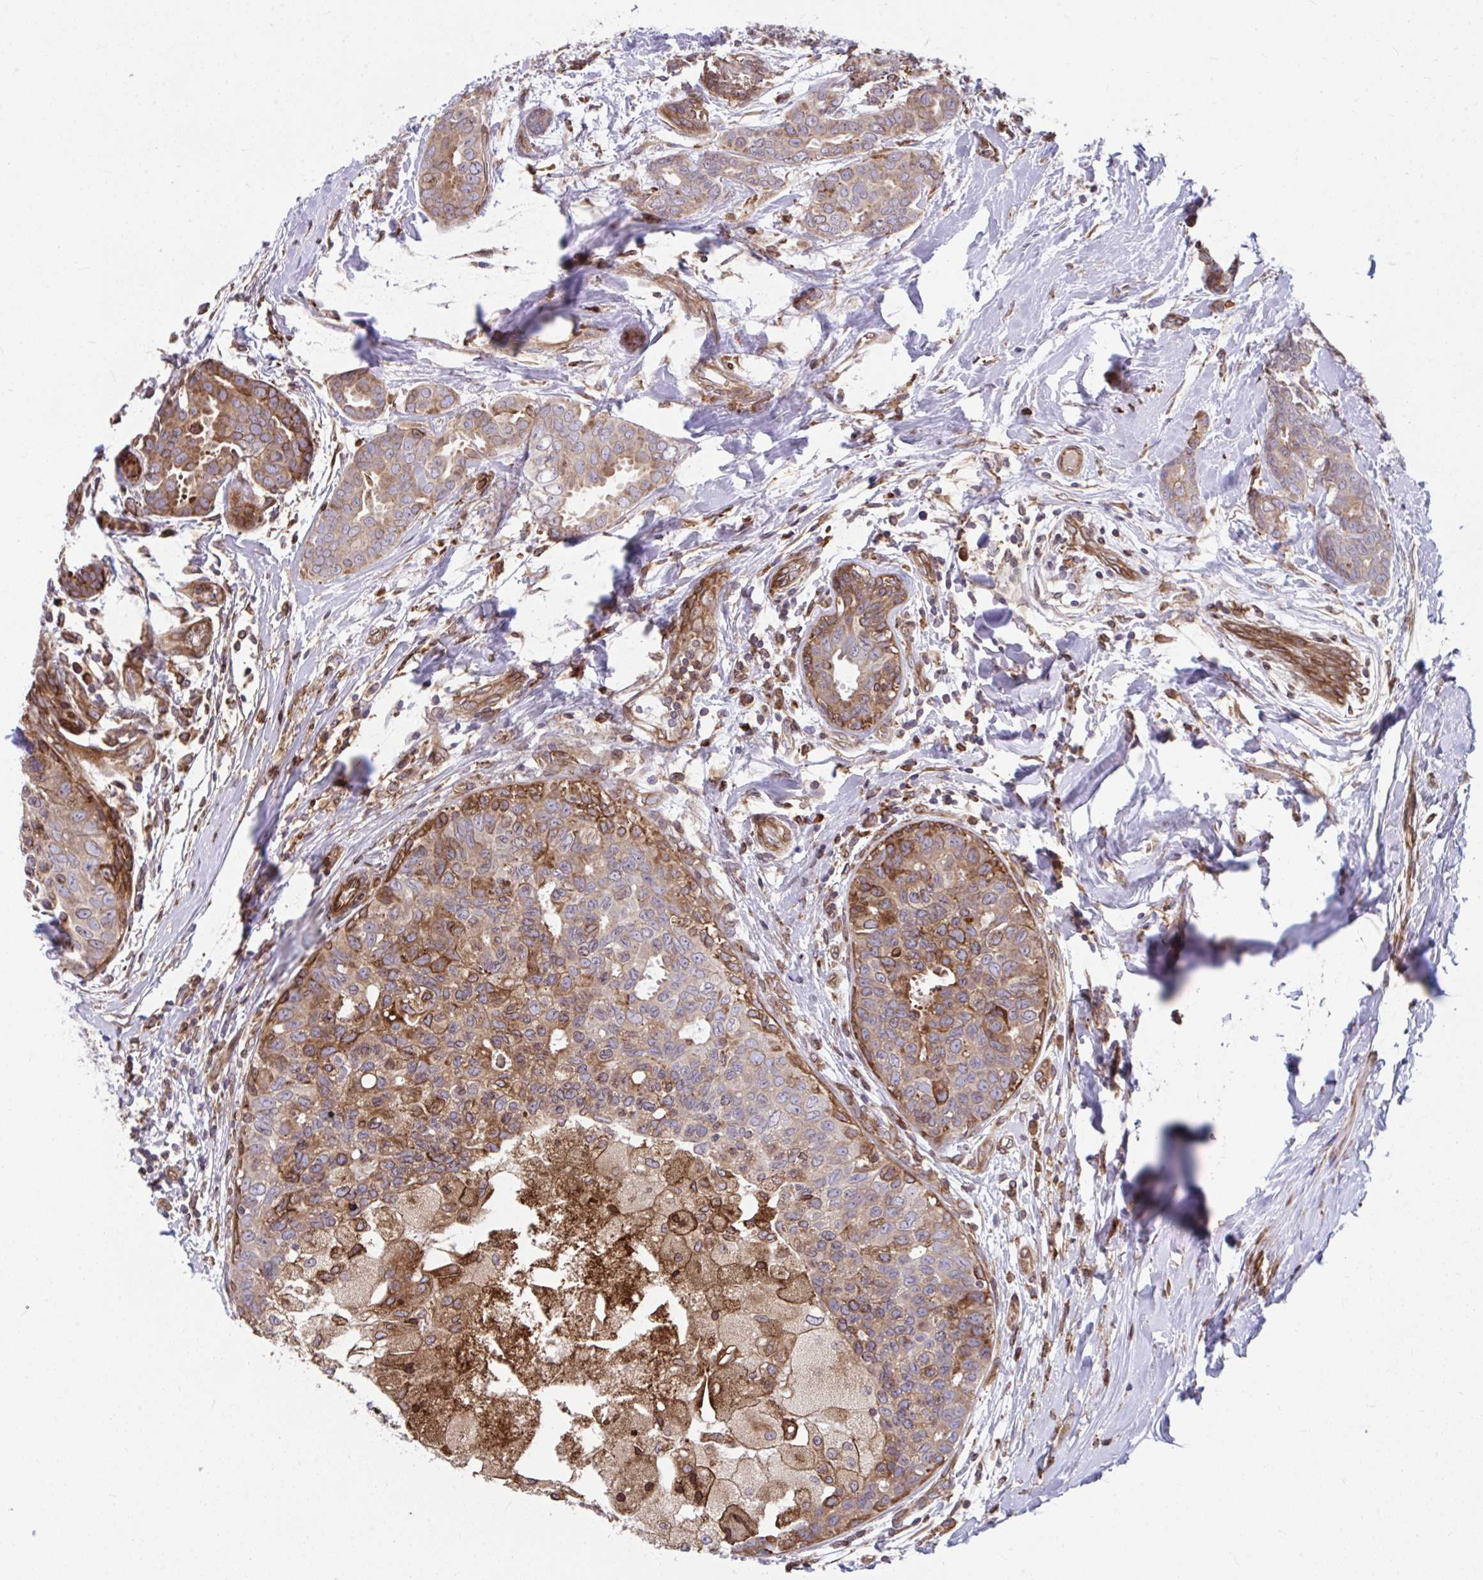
{"staining": {"intensity": "moderate", "quantity": "<25%", "location": "cytoplasmic/membranous"}, "tissue": "breast cancer", "cell_type": "Tumor cells", "image_type": "cancer", "snomed": [{"axis": "morphology", "description": "Duct carcinoma"}, {"axis": "topography", "description": "Breast"}], "caption": "High-power microscopy captured an immunohistochemistry photomicrograph of infiltrating ductal carcinoma (breast), revealing moderate cytoplasmic/membranous staining in approximately <25% of tumor cells.", "gene": "STIM2", "patient": {"sex": "female", "age": 45}}